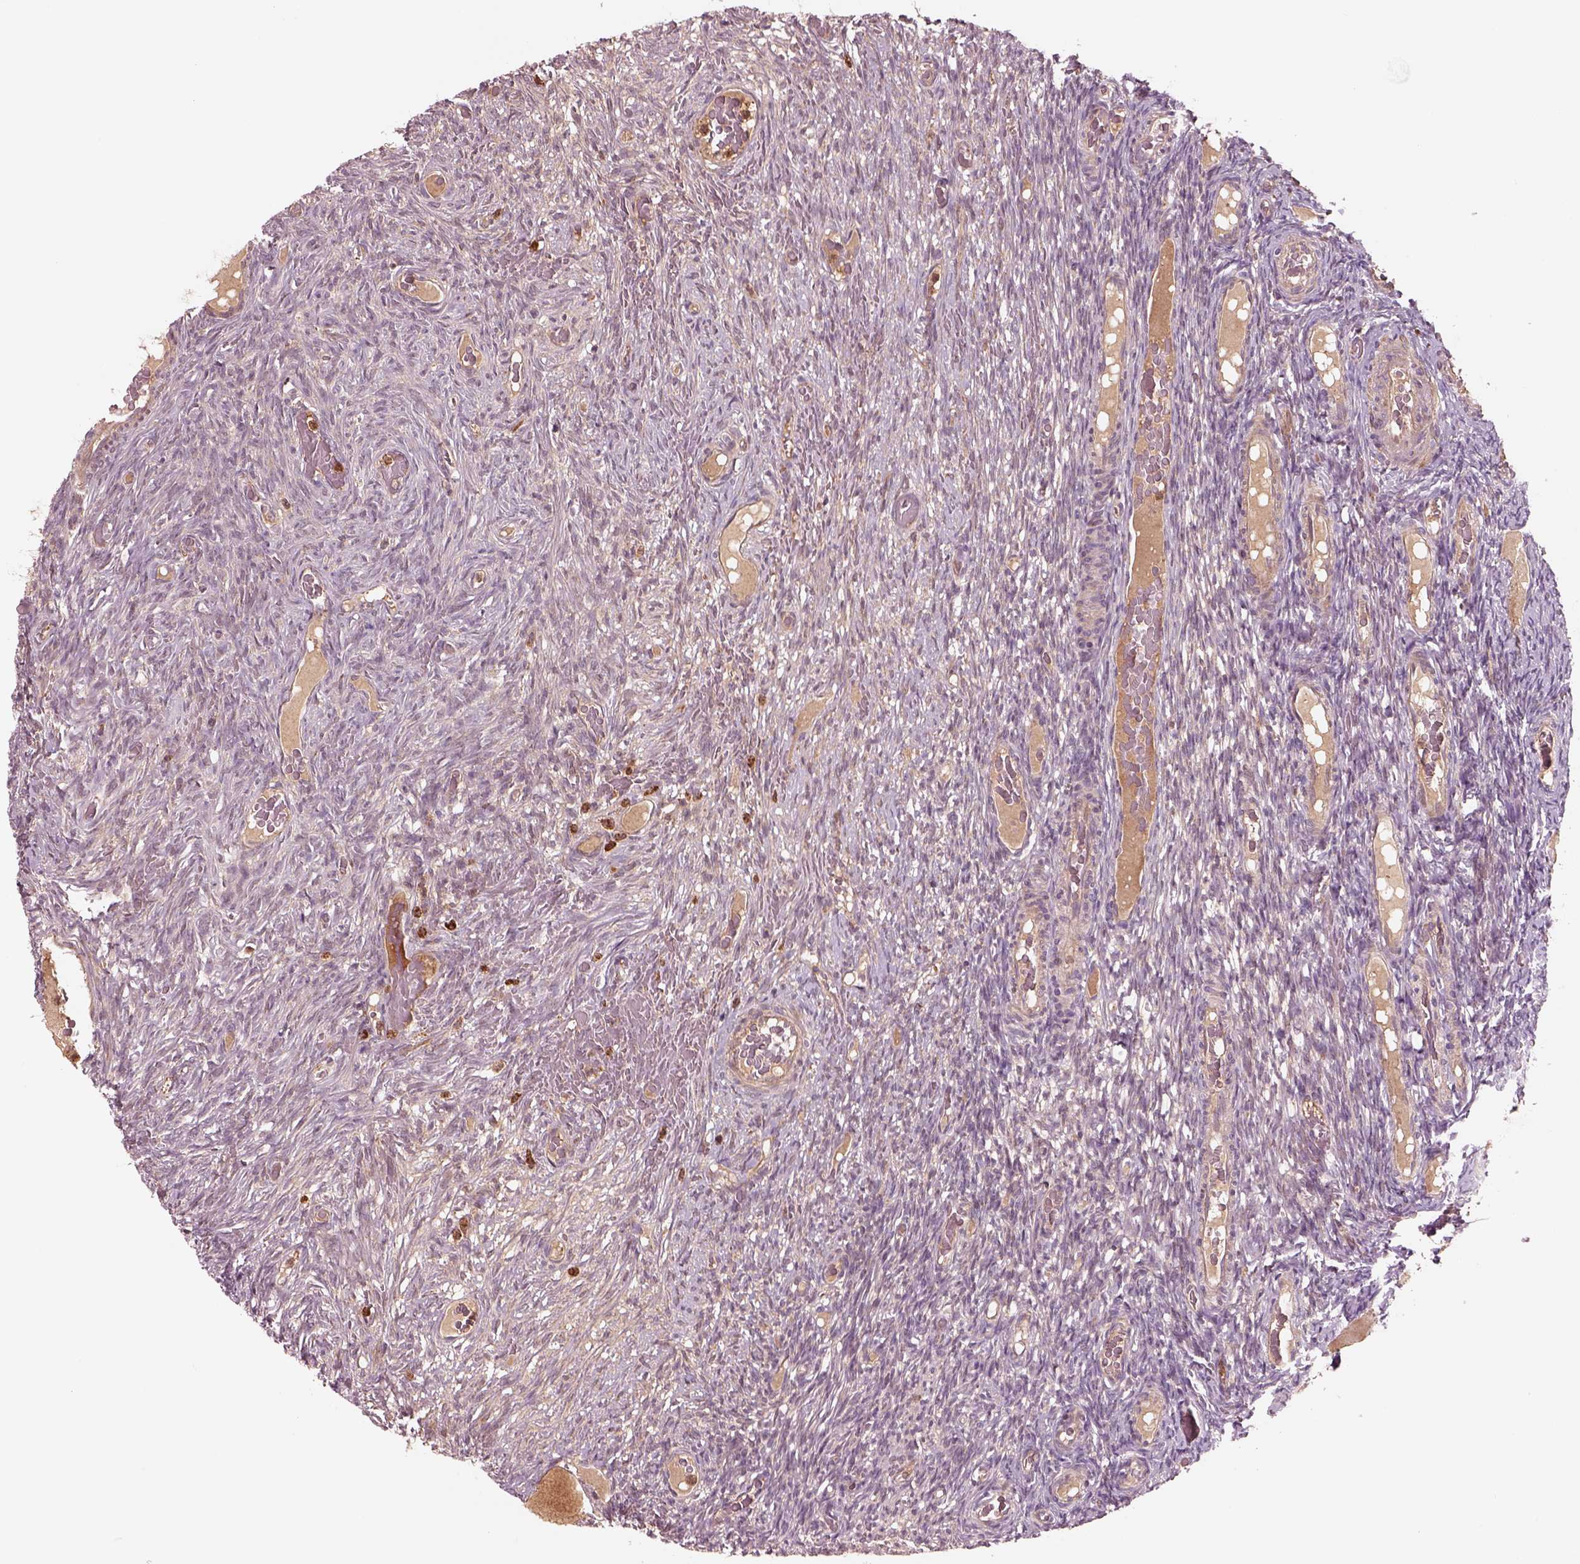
{"staining": {"intensity": "negative", "quantity": "none", "location": "none"}, "tissue": "ovary", "cell_type": "Follicle cells", "image_type": "normal", "snomed": [{"axis": "morphology", "description": "Normal tissue, NOS"}, {"axis": "topography", "description": "Ovary"}], "caption": "An immunohistochemistry (IHC) micrograph of normal ovary is shown. There is no staining in follicle cells of ovary.", "gene": "ASCC2", "patient": {"sex": "female", "age": 34}}